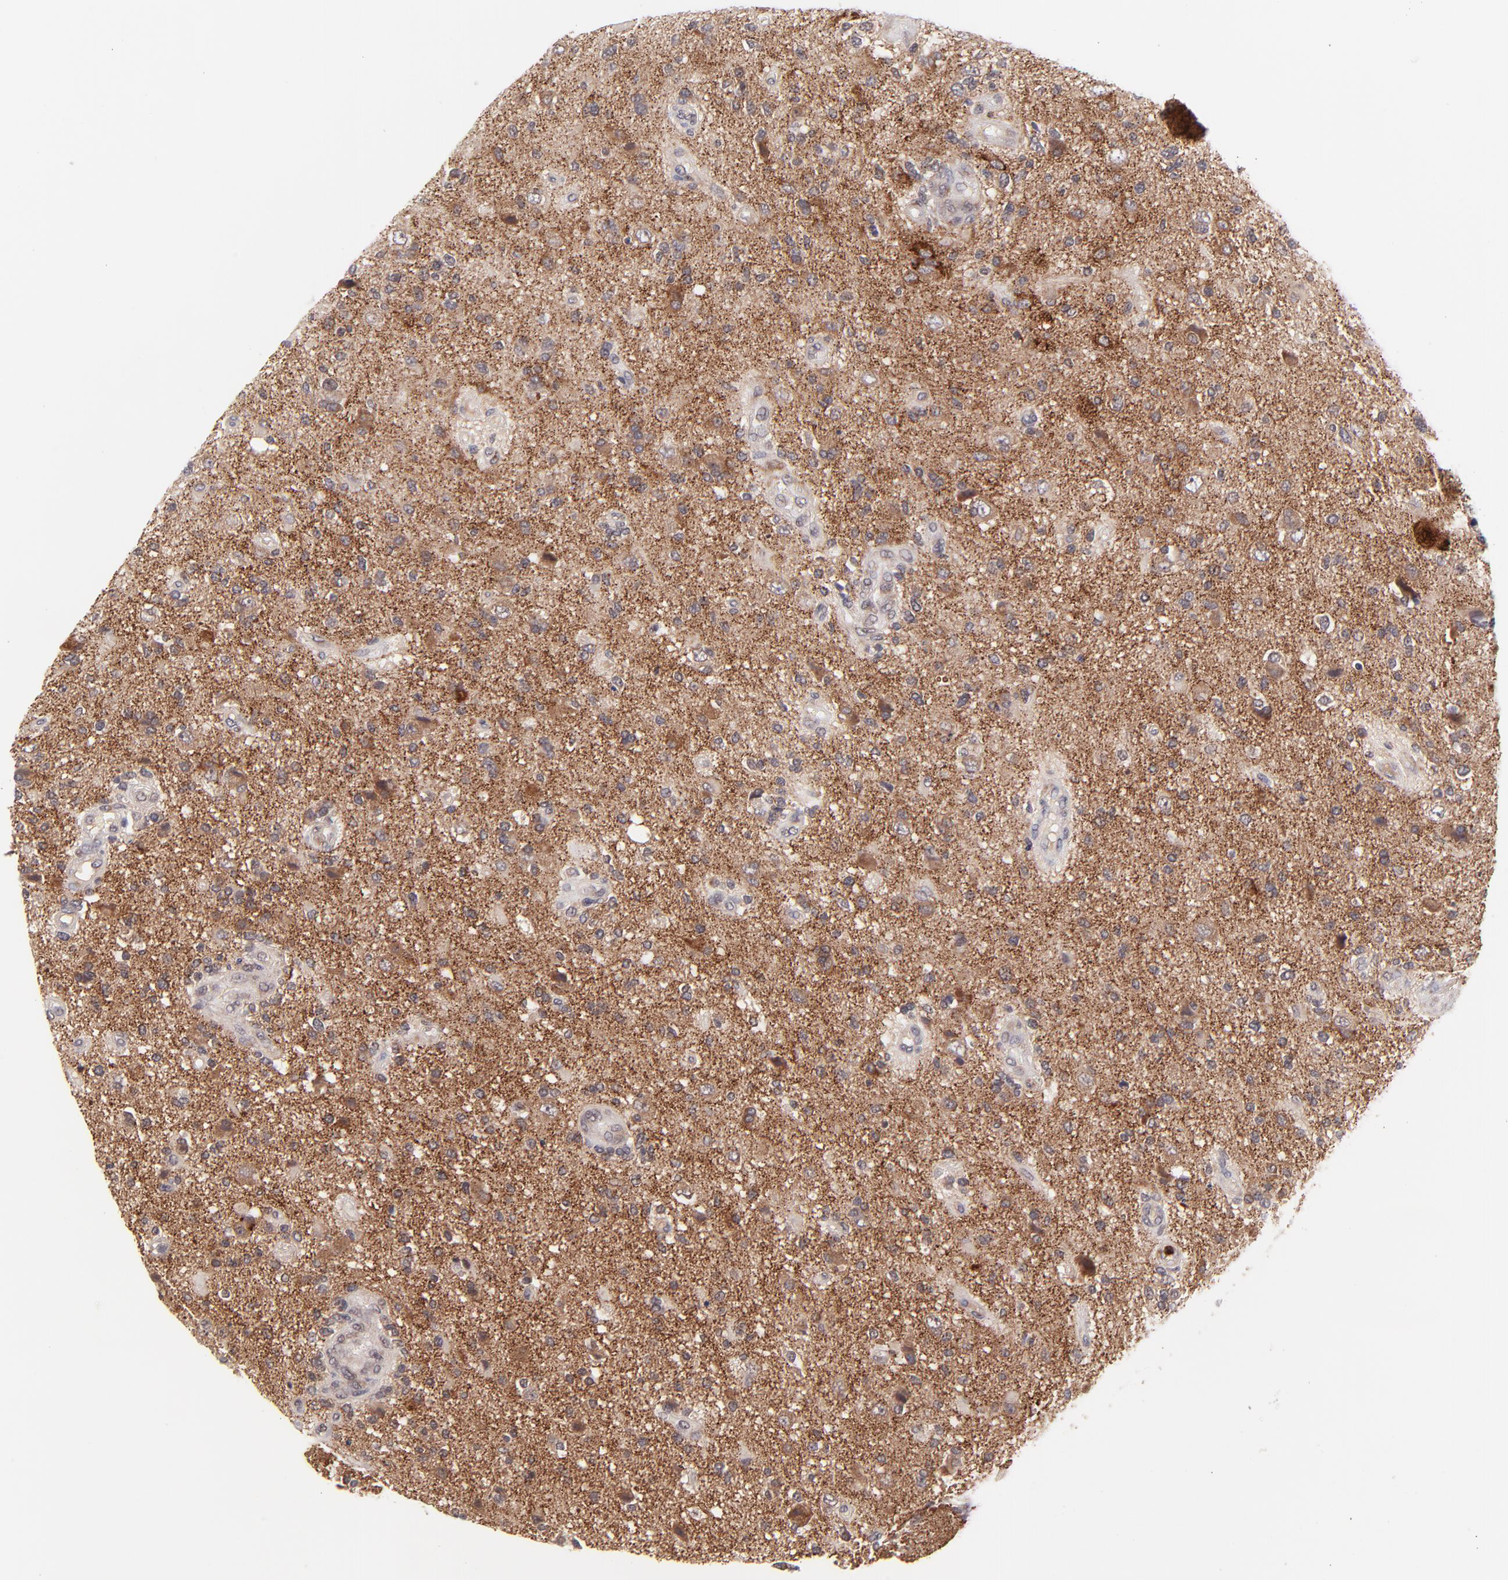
{"staining": {"intensity": "negative", "quantity": "none", "location": "none"}, "tissue": "glioma", "cell_type": "Tumor cells", "image_type": "cancer", "snomed": [{"axis": "morphology", "description": "Normal tissue, NOS"}, {"axis": "morphology", "description": "Glioma, malignant, High grade"}, {"axis": "topography", "description": "Cerebral cortex"}], "caption": "Protein analysis of glioma shows no significant positivity in tumor cells. Brightfield microscopy of immunohistochemistry (IHC) stained with DAB (3,3'-diaminobenzidine) (brown) and hematoxylin (blue), captured at high magnification.", "gene": "MED12", "patient": {"sex": "male", "age": 75}}